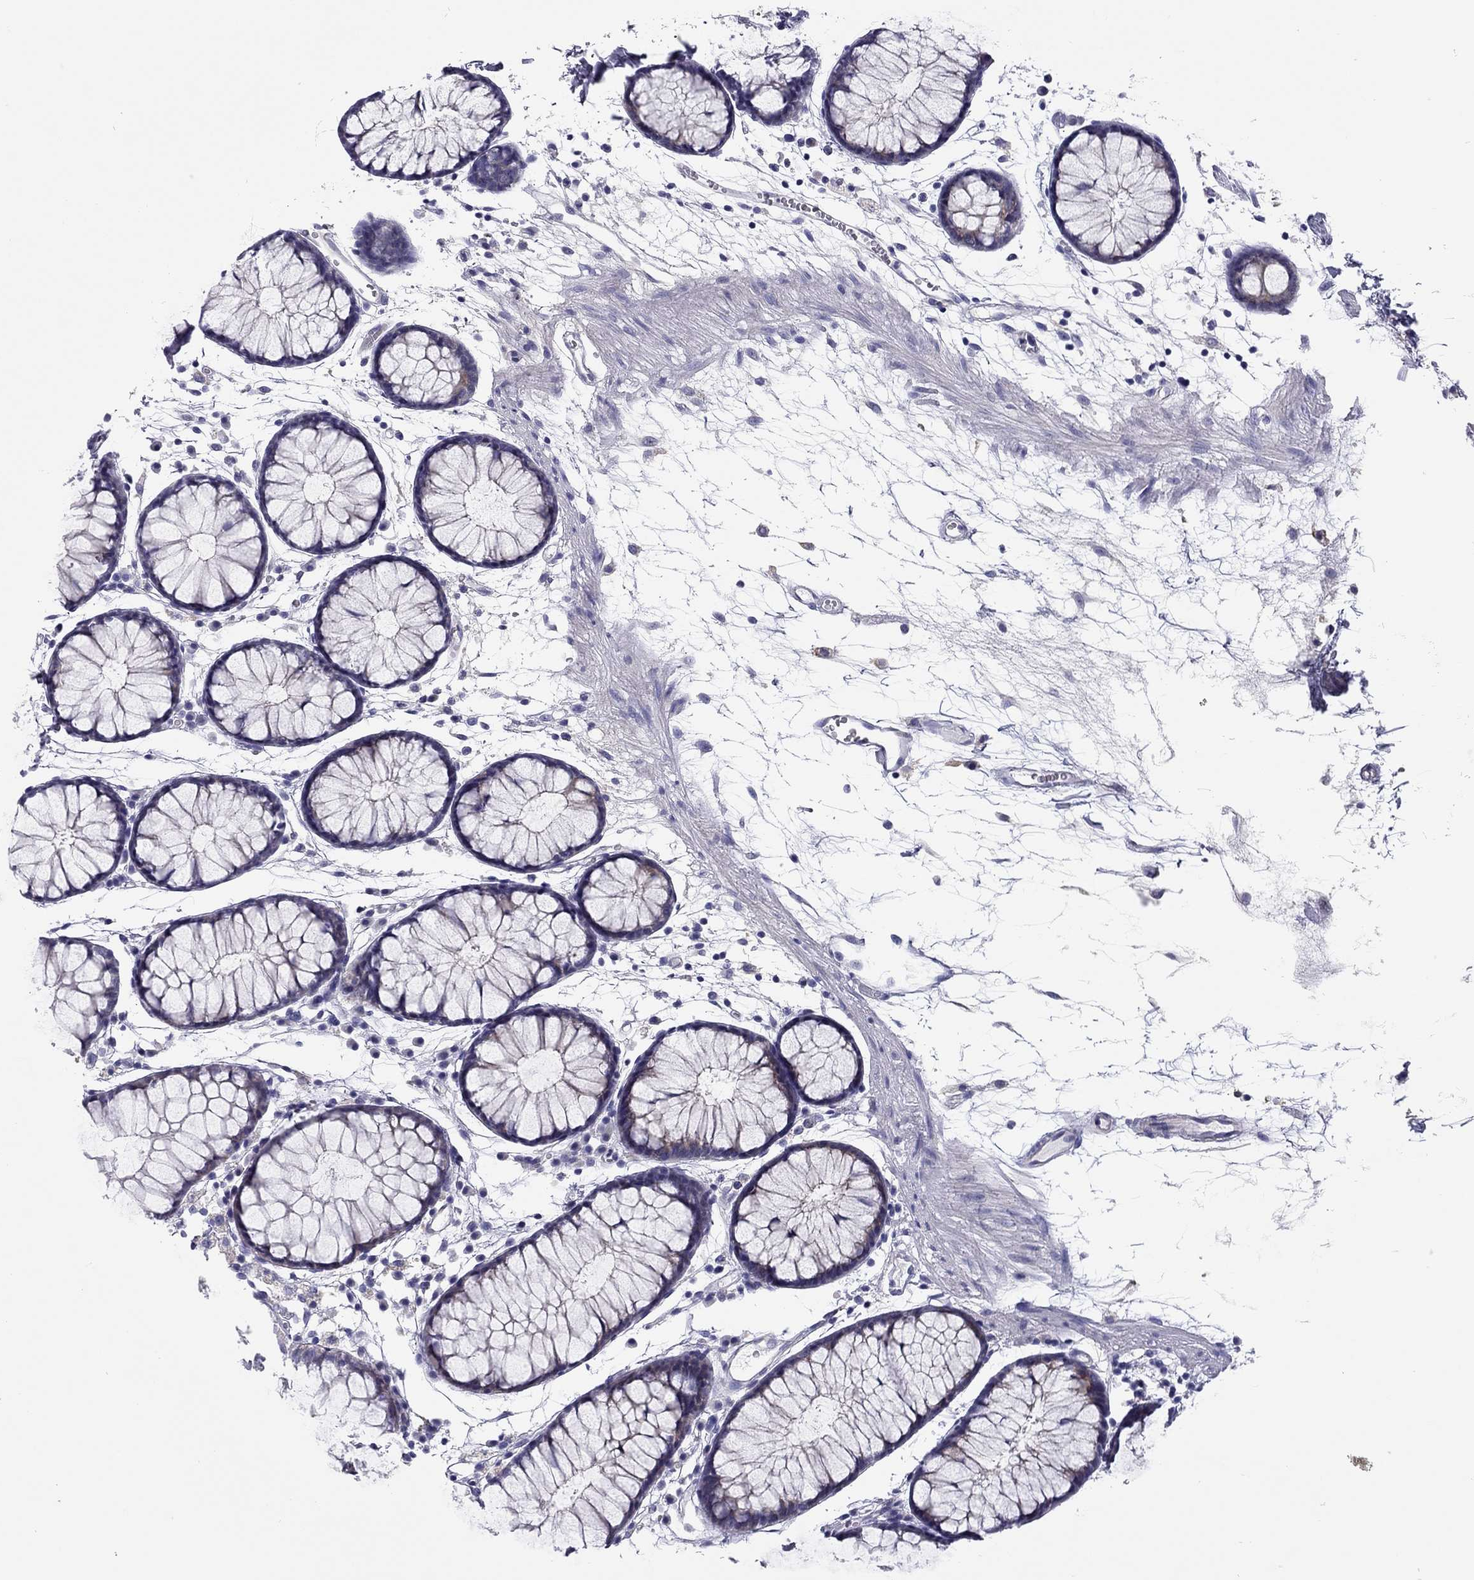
{"staining": {"intensity": "negative", "quantity": "none", "location": "none"}, "tissue": "colon", "cell_type": "Endothelial cells", "image_type": "normal", "snomed": [{"axis": "morphology", "description": "Normal tissue, NOS"}, {"axis": "morphology", "description": "Adenocarcinoma, NOS"}, {"axis": "topography", "description": "Colon"}], "caption": "This photomicrograph is of unremarkable colon stained with immunohistochemistry (IHC) to label a protein in brown with the nuclei are counter-stained blue. There is no expression in endothelial cells. The staining is performed using DAB (3,3'-diaminobenzidine) brown chromogen with nuclei counter-stained in using hematoxylin.", "gene": "SCARB1", "patient": {"sex": "male", "age": 65}}